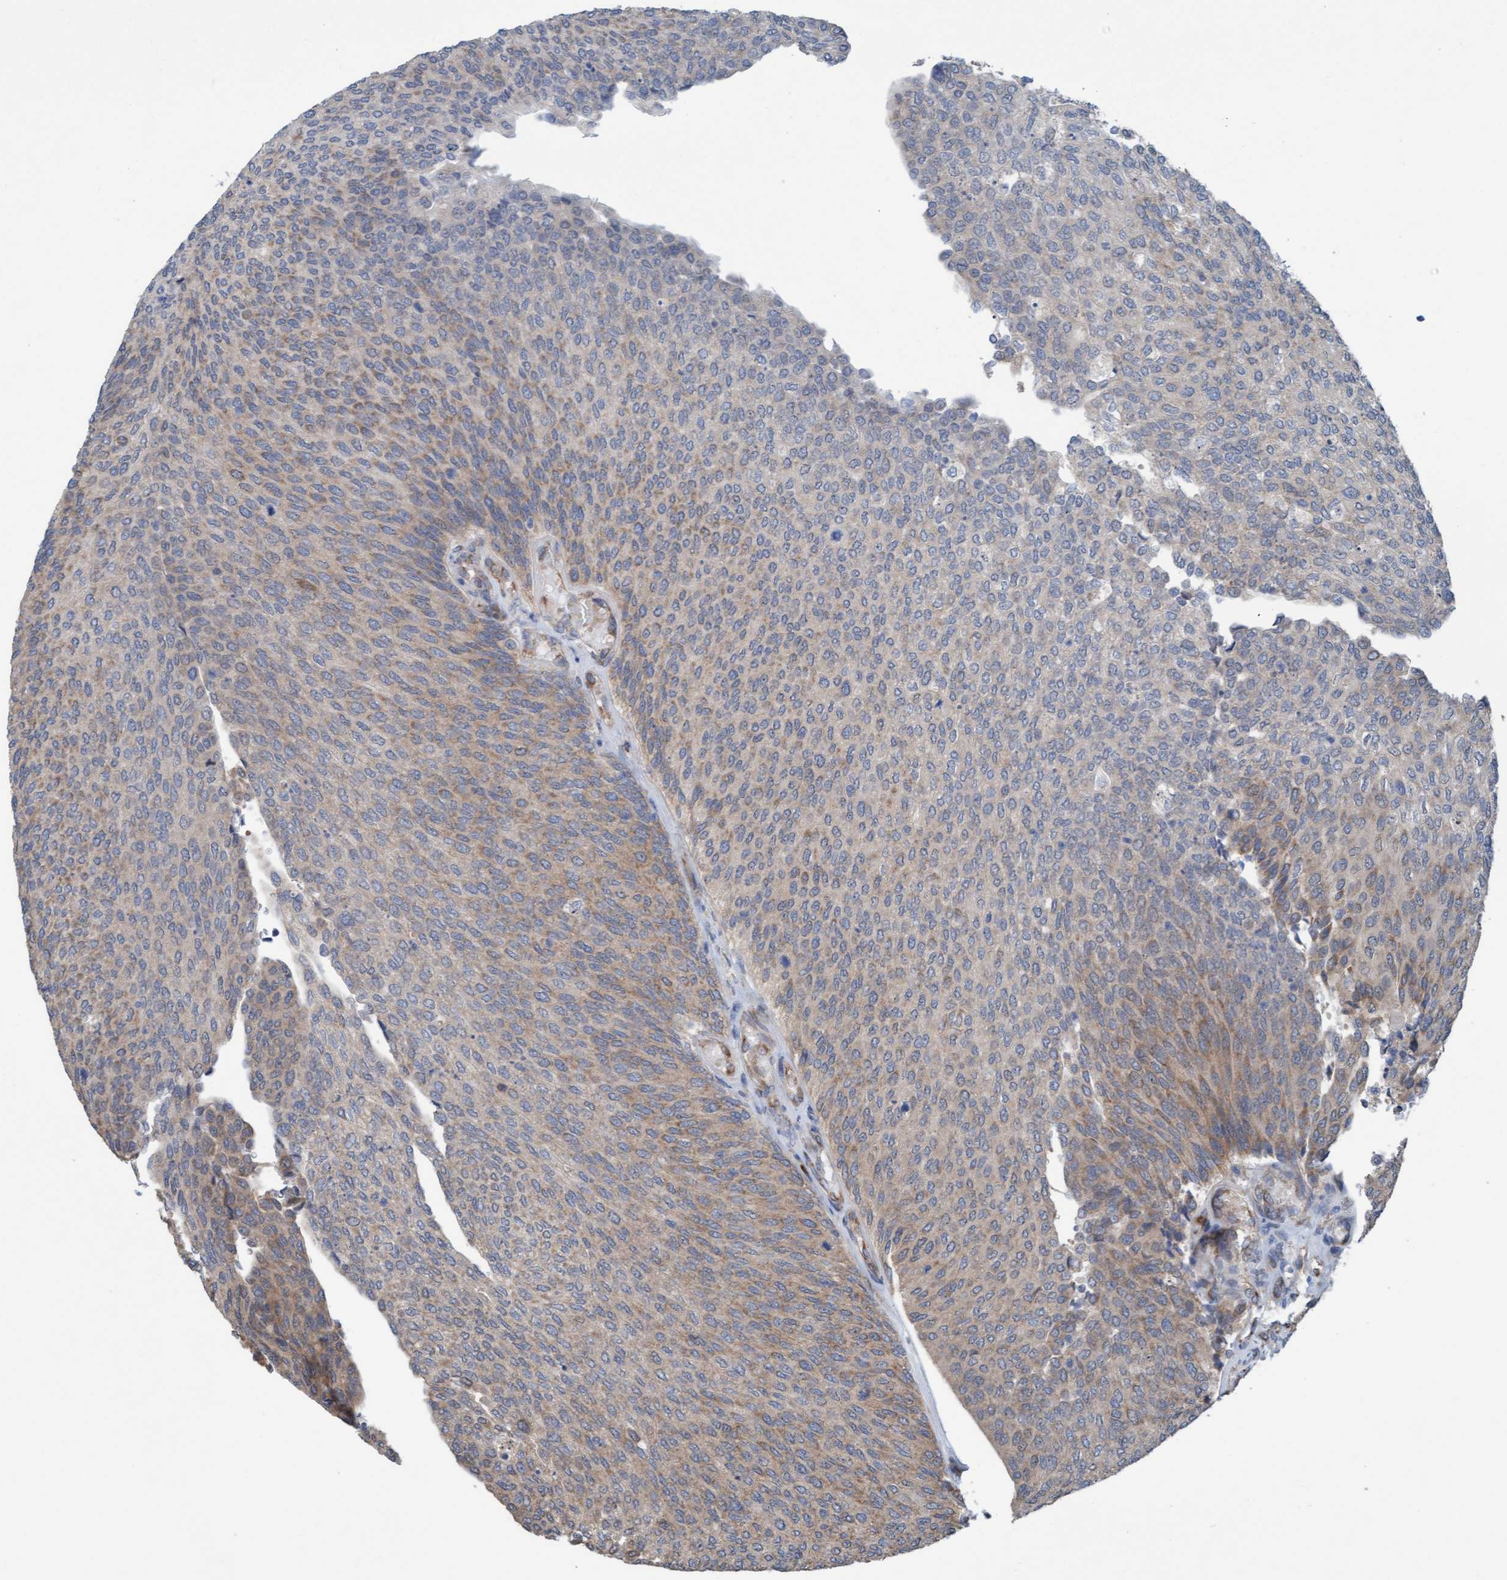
{"staining": {"intensity": "moderate", "quantity": "25%-75%", "location": "cytoplasmic/membranous"}, "tissue": "urothelial cancer", "cell_type": "Tumor cells", "image_type": "cancer", "snomed": [{"axis": "morphology", "description": "Urothelial carcinoma, Low grade"}, {"axis": "topography", "description": "Urinary bladder"}], "caption": "This image reveals urothelial cancer stained with IHC to label a protein in brown. The cytoplasmic/membranous of tumor cells show moderate positivity for the protein. Nuclei are counter-stained blue.", "gene": "ZNF566", "patient": {"sex": "female", "age": 79}}